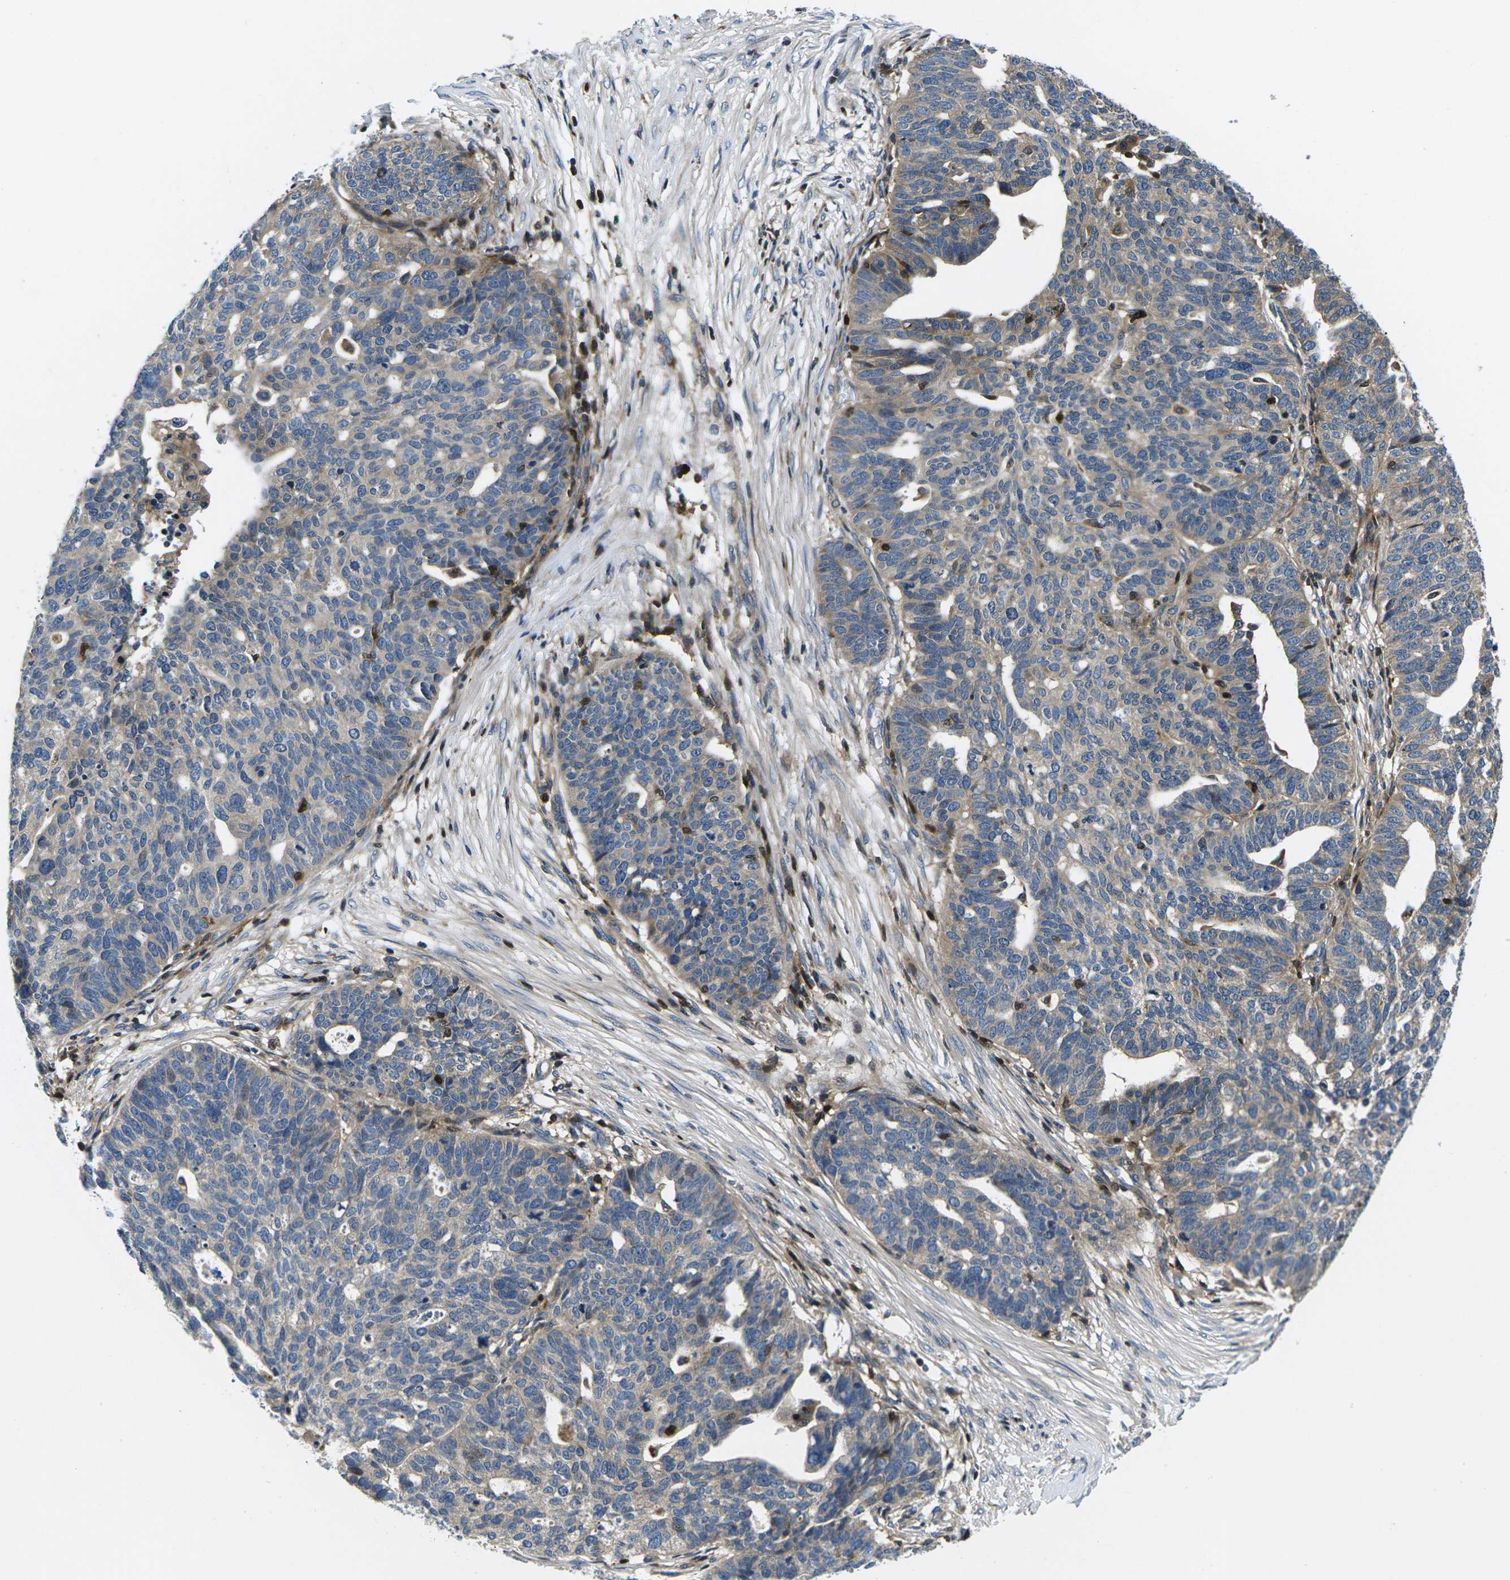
{"staining": {"intensity": "weak", "quantity": ">75%", "location": "cytoplasmic/membranous"}, "tissue": "ovarian cancer", "cell_type": "Tumor cells", "image_type": "cancer", "snomed": [{"axis": "morphology", "description": "Cystadenocarcinoma, serous, NOS"}, {"axis": "topography", "description": "Ovary"}], "caption": "There is low levels of weak cytoplasmic/membranous positivity in tumor cells of ovarian cancer, as demonstrated by immunohistochemical staining (brown color).", "gene": "PLCE1", "patient": {"sex": "female", "age": 59}}